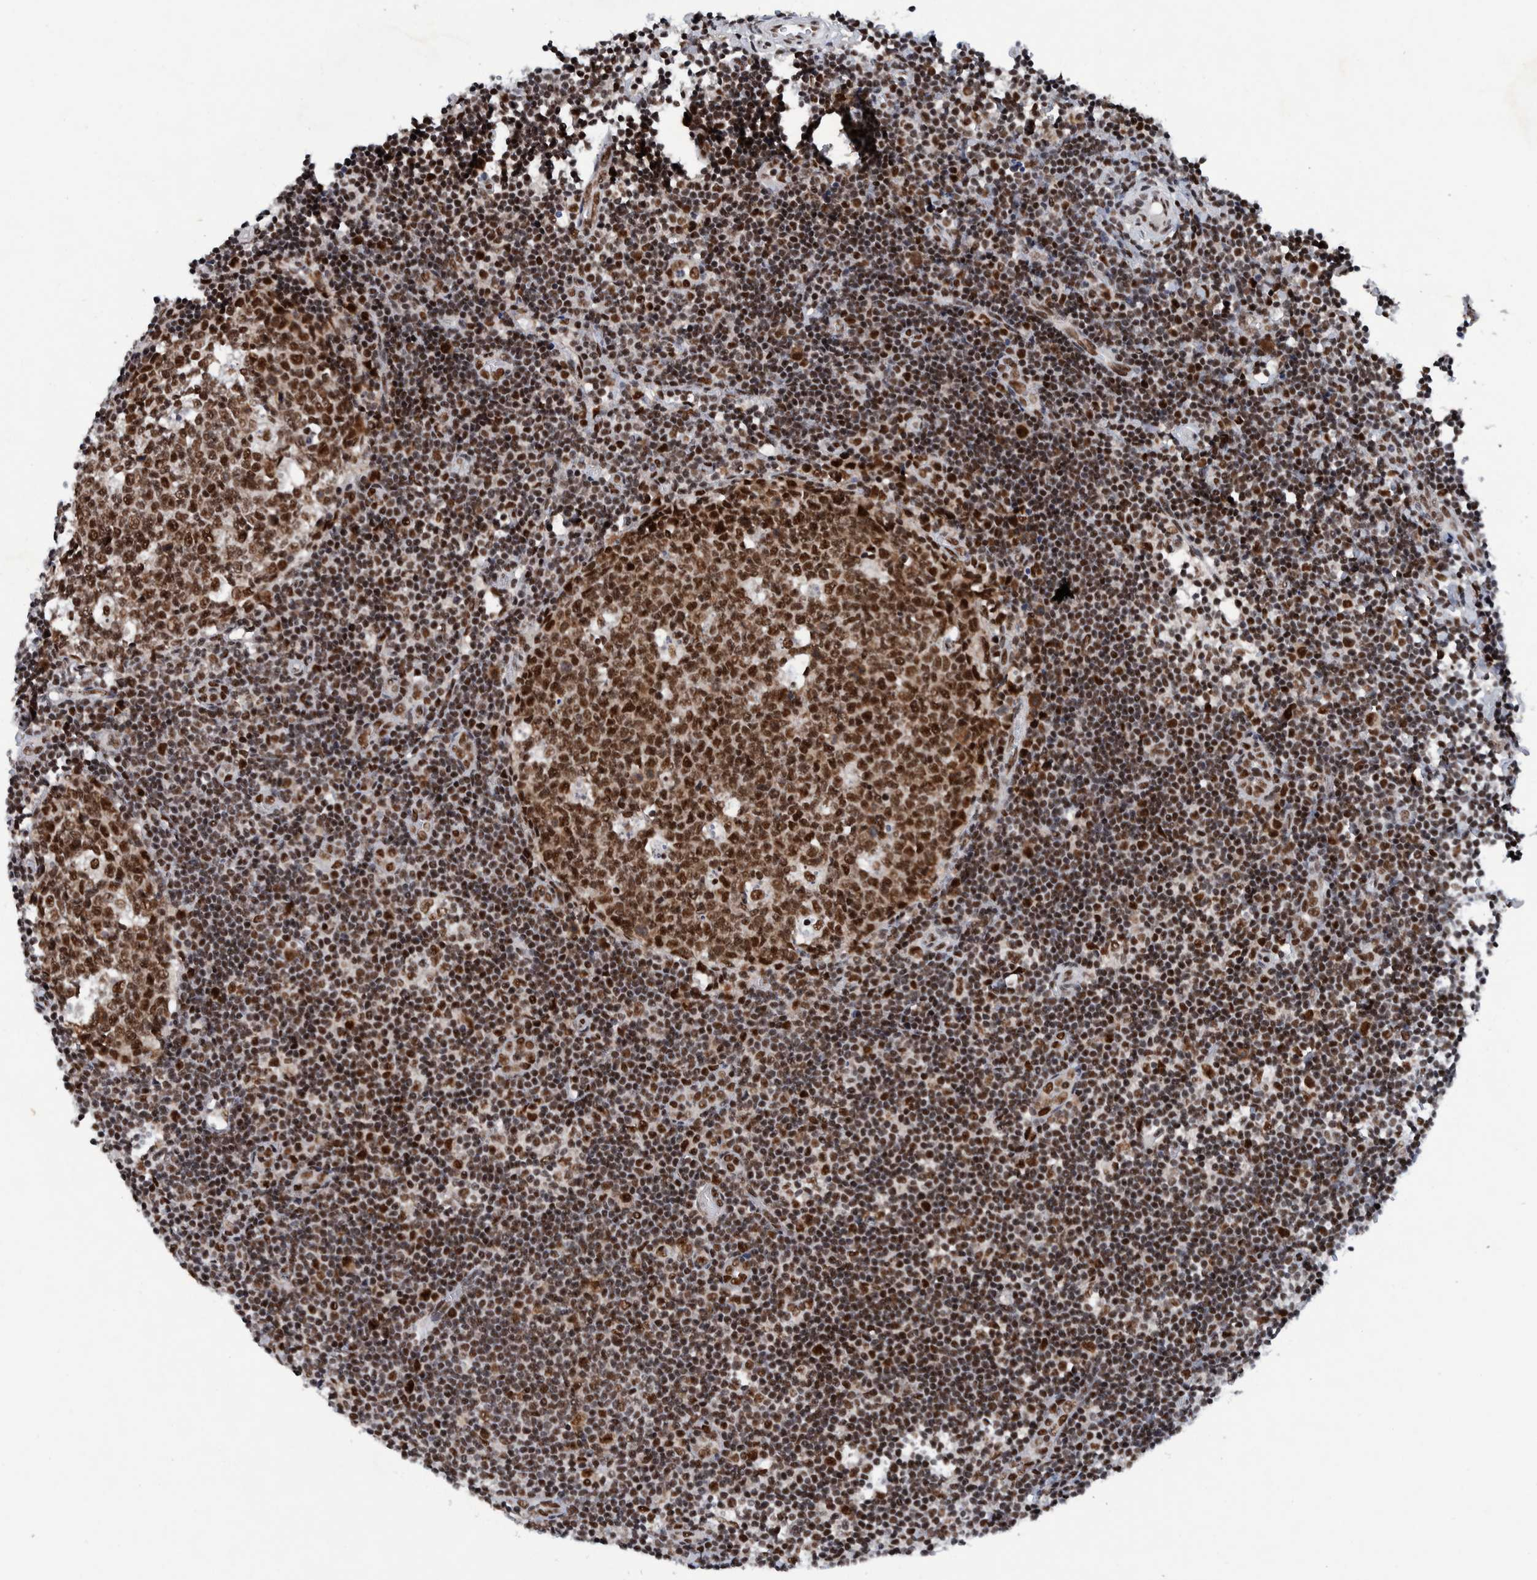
{"staining": {"intensity": "strong", "quantity": ">75%", "location": "nuclear"}, "tissue": "tonsil", "cell_type": "Germinal center cells", "image_type": "normal", "snomed": [{"axis": "morphology", "description": "Normal tissue, NOS"}, {"axis": "topography", "description": "Tonsil"}], "caption": "Protein positivity by IHC exhibits strong nuclear positivity in approximately >75% of germinal center cells in normal tonsil.", "gene": "TAF10", "patient": {"sex": "female", "age": 19}}